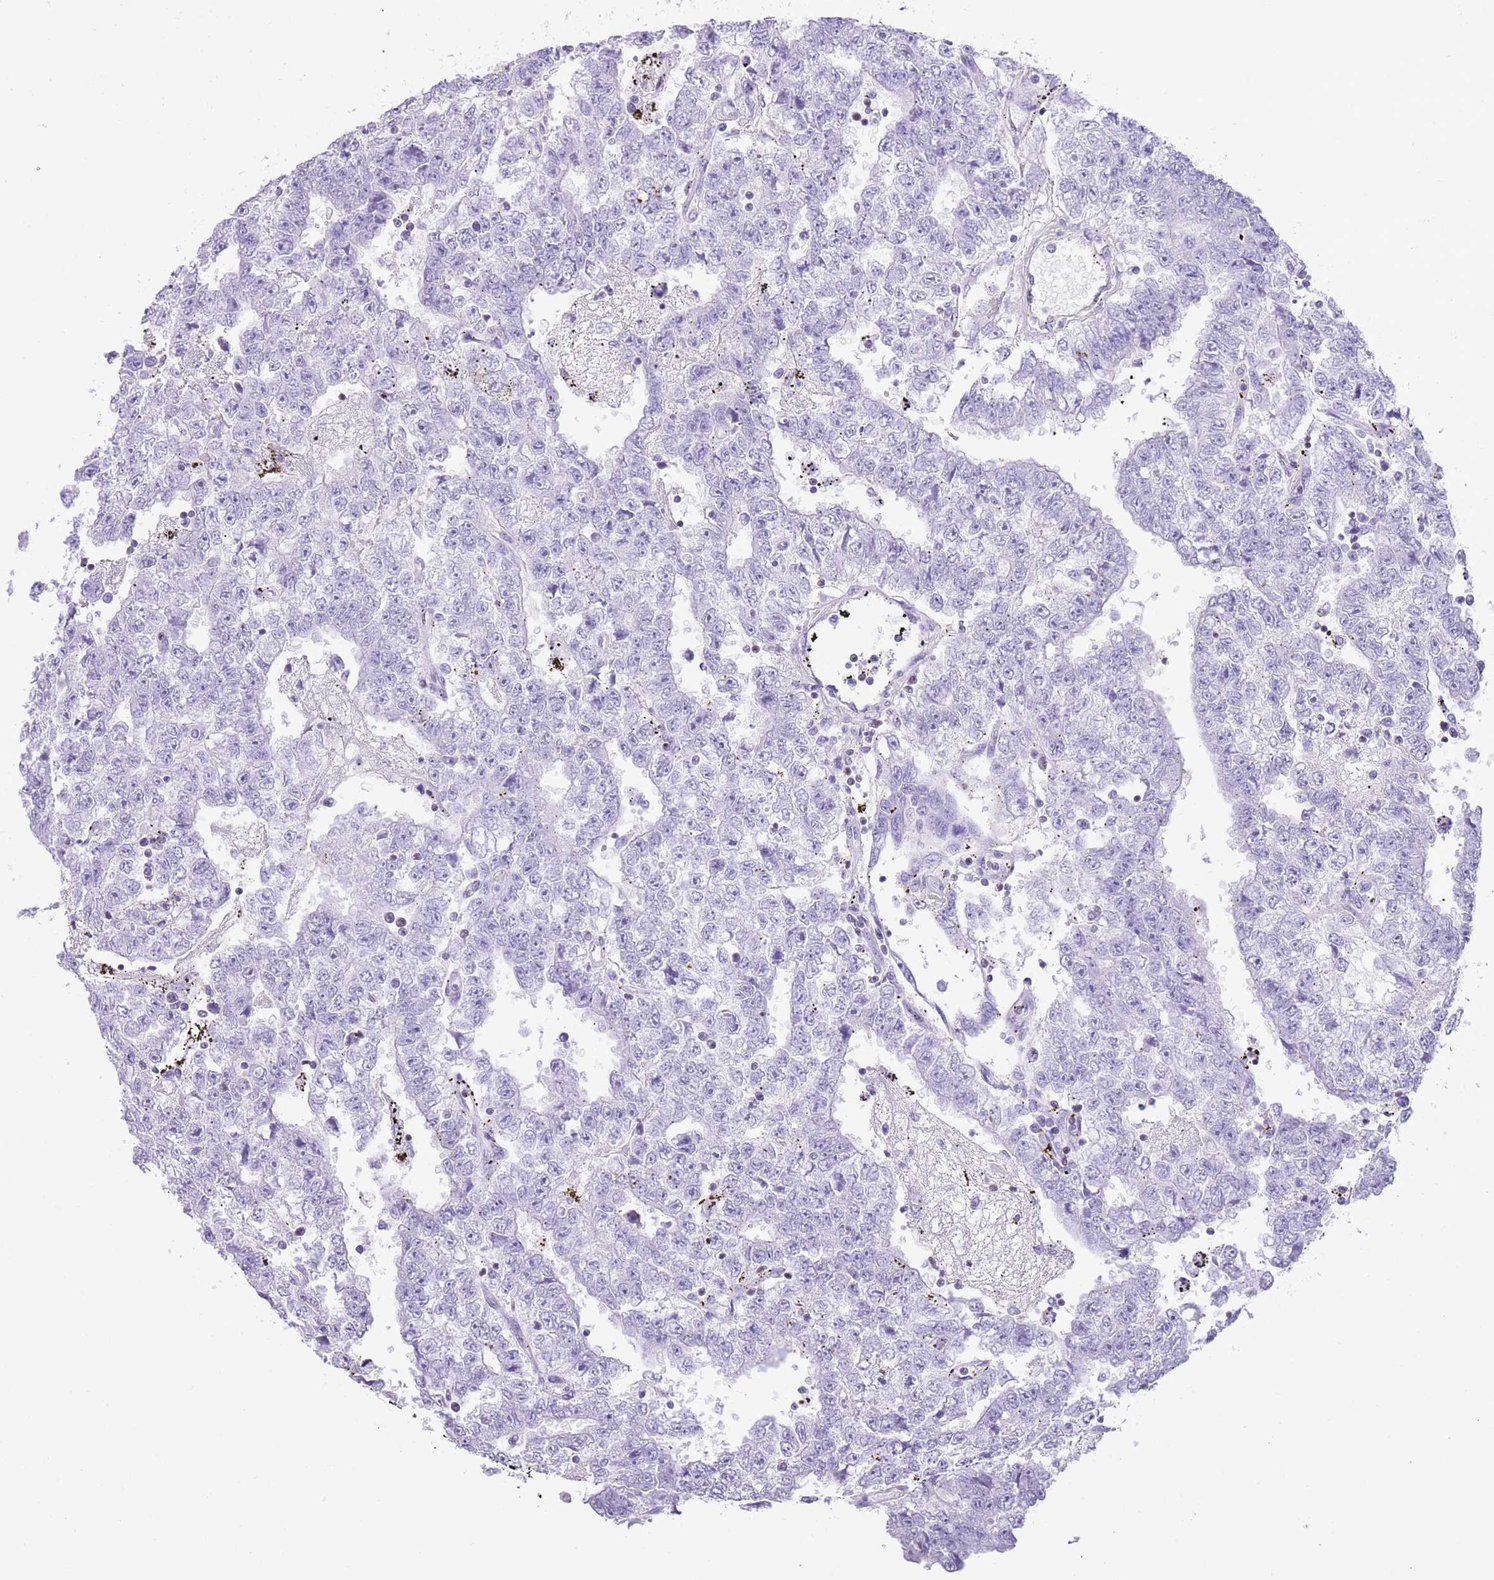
{"staining": {"intensity": "negative", "quantity": "none", "location": "none"}, "tissue": "testis cancer", "cell_type": "Tumor cells", "image_type": "cancer", "snomed": [{"axis": "morphology", "description": "Carcinoma, Embryonal, NOS"}, {"axis": "topography", "description": "Testis"}], "caption": "Tumor cells are negative for protein expression in human testis cancer (embryonal carcinoma). The staining is performed using DAB (3,3'-diaminobenzidine) brown chromogen with nuclei counter-stained in using hematoxylin.", "gene": "BCL11B", "patient": {"sex": "male", "age": 25}}